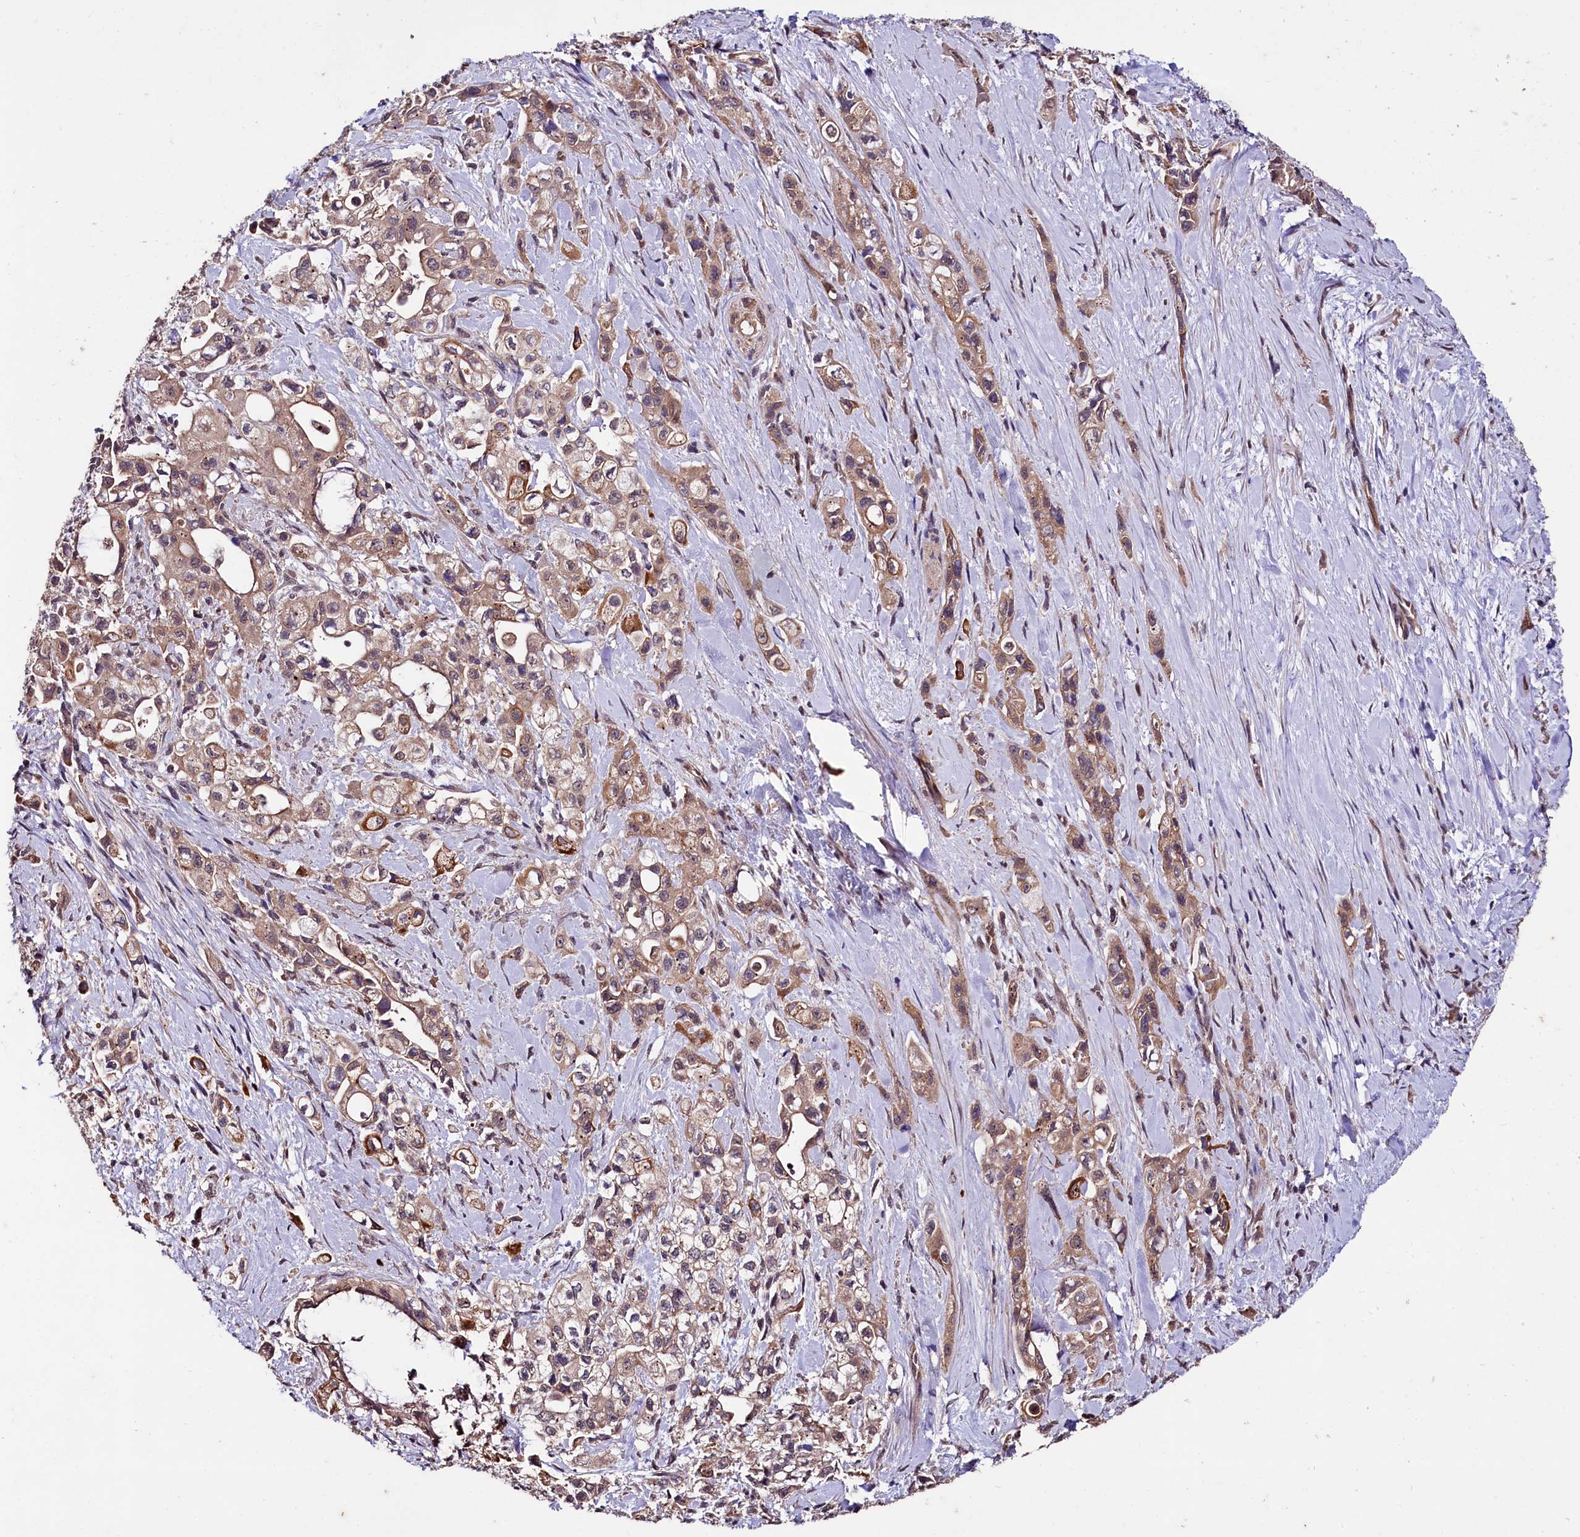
{"staining": {"intensity": "weak", "quantity": ">75%", "location": "cytoplasmic/membranous"}, "tissue": "pancreatic cancer", "cell_type": "Tumor cells", "image_type": "cancer", "snomed": [{"axis": "morphology", "description": "Adenocarcinoma, NOS"}, {"axis": "topography", "description": "Pancreas"}], "caption": "Adenocarcinoma (pancreatic) was stained to show a protein in brown. There is low levels of weak cytoplasmic/membranous staining in approximately >75% of tumor cells.", "gene": "KLRB1", "patient": {"sex": "female", "age": 66}}